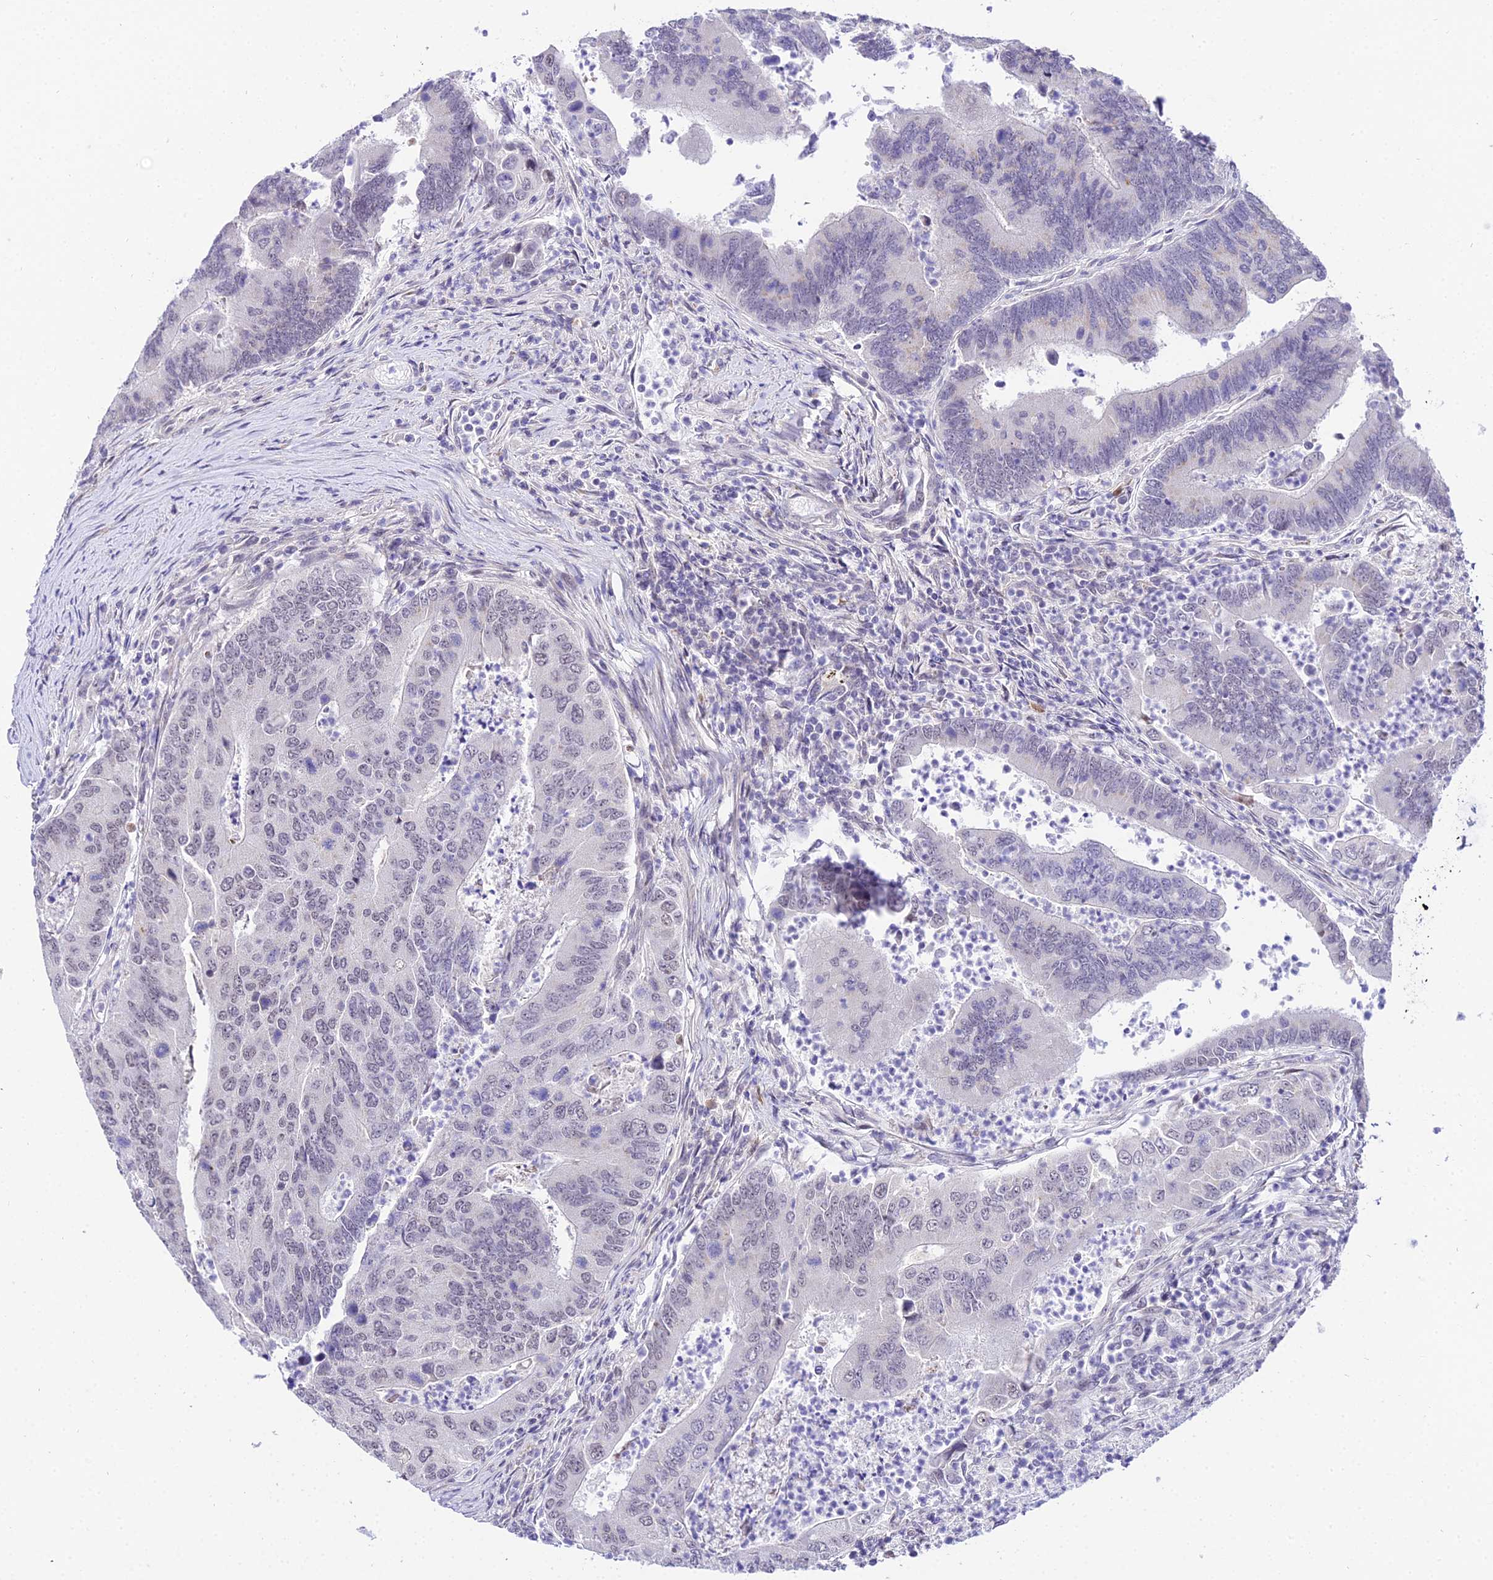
{"staining": {"intensity": "weak", "quantity": "<25%", "location": "nuclear"}, "tissue": "colorectal cancer", "cell_type": "Tumor cells", "image_type": "cancer", "snomed": [{"axis": "morphology", "description": "Adenocarcinoma, NOS"}, {"axis": "topography", "description": "Colon"}], "caption": "High power microscopy micrograph of an immunohistochemistry (IHC) histopathology image of colorectal cancer (adenocarcinoma), revealing no significant positivity in tumor cells.", "gene": "POLR2I", "patient": {"sex": "female", "age": 67}}